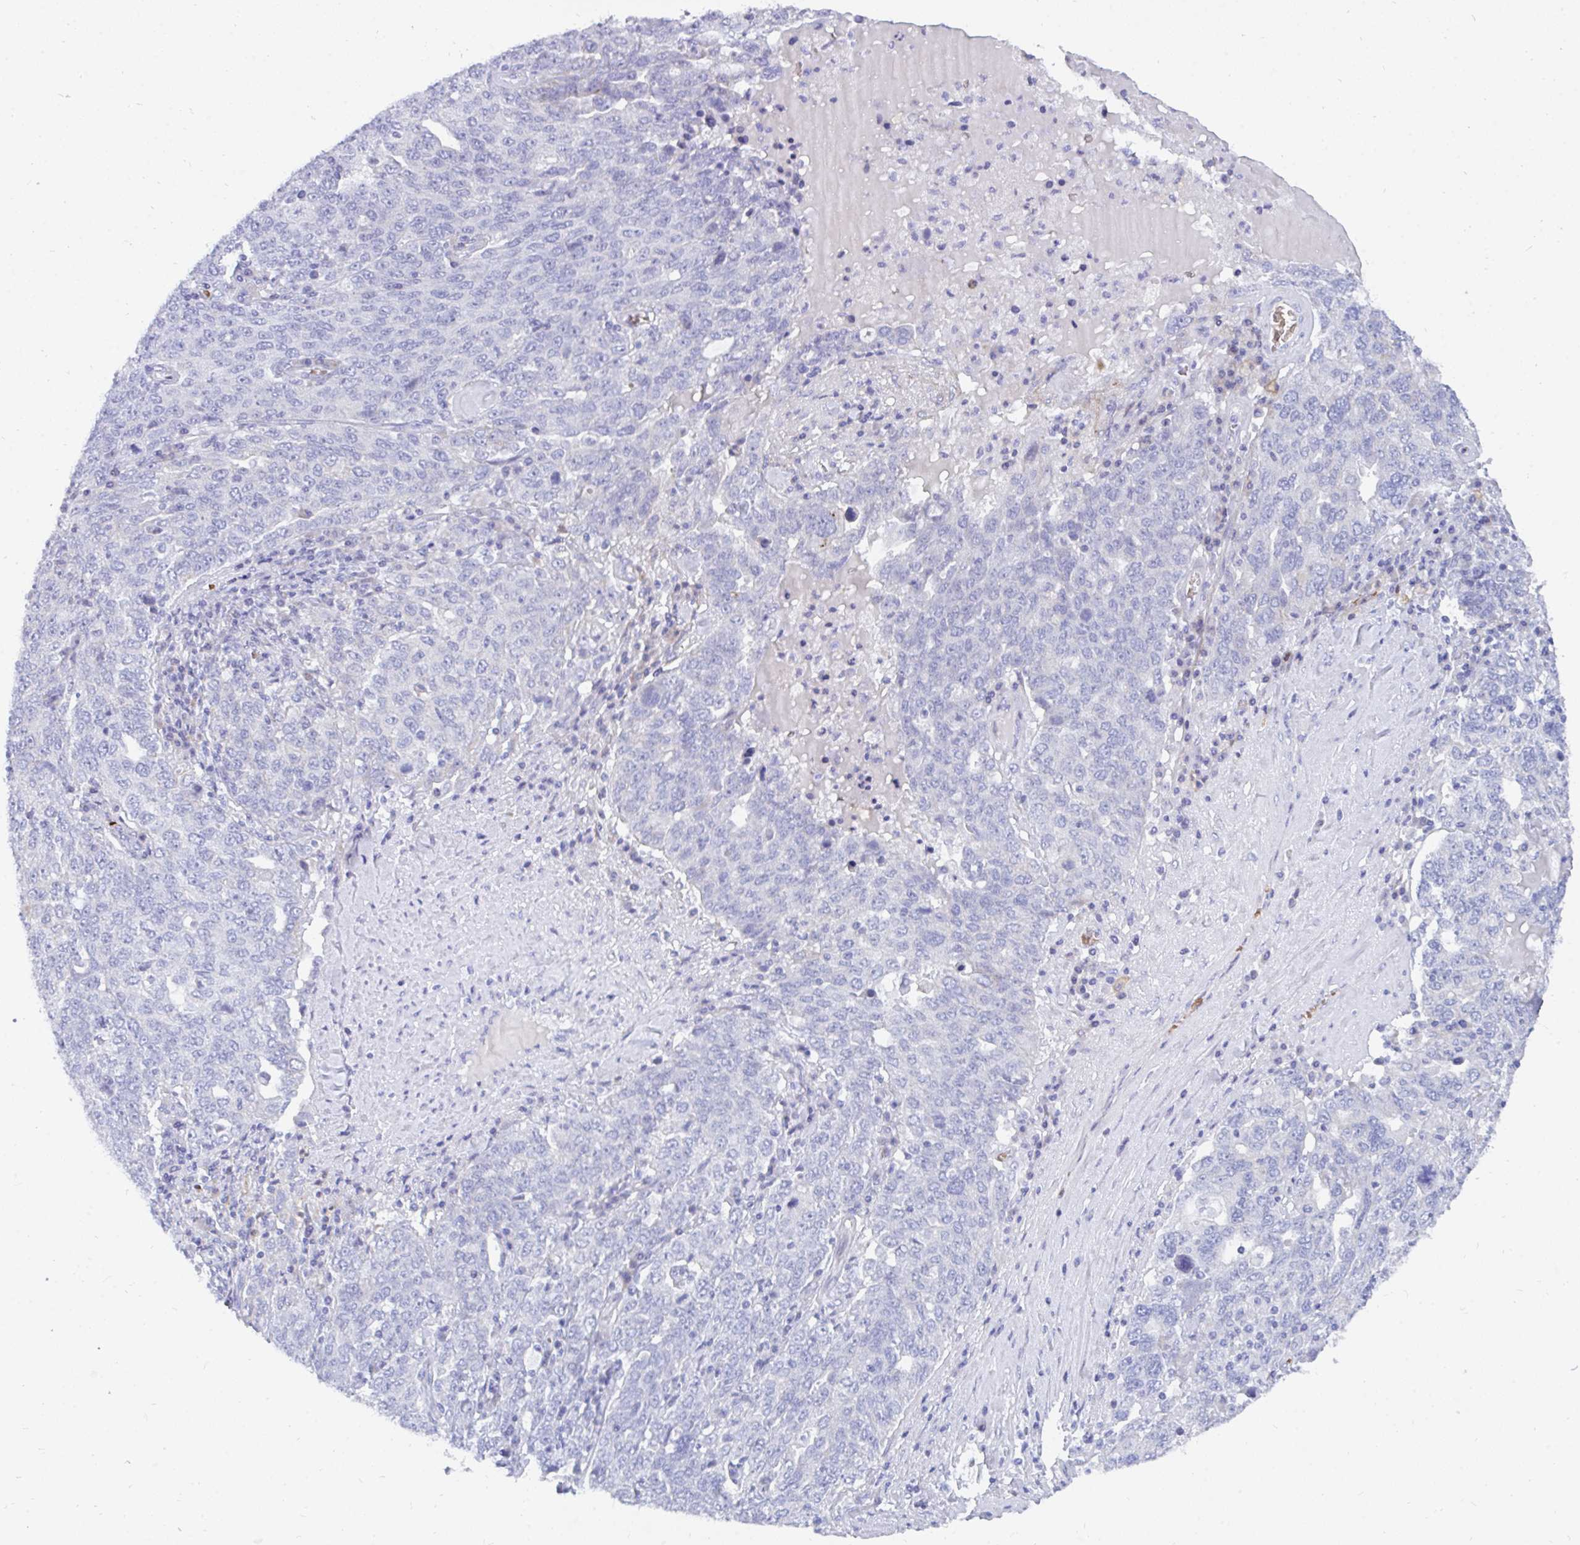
{"staining": {"intensity": "negative", "quantity": "none", "location": "none"}, "tissue": "ovarian cancer", "cell_type": "Tumor cells", "image_type": "cancer", "snomed": [{"axis": "morphology", "description": "Carcinoma, endometroid"}, {"axis": "topography", "description": "Ovary"}], "caption": "High power microscopy image of an immunohistochemistry histopathology image of ovarian cancer (endometroid carcinoma), revealing no significant positivity in tumor cells.", "gene": "MROH2B", "patient": {"sex": "female", "age": 62}}